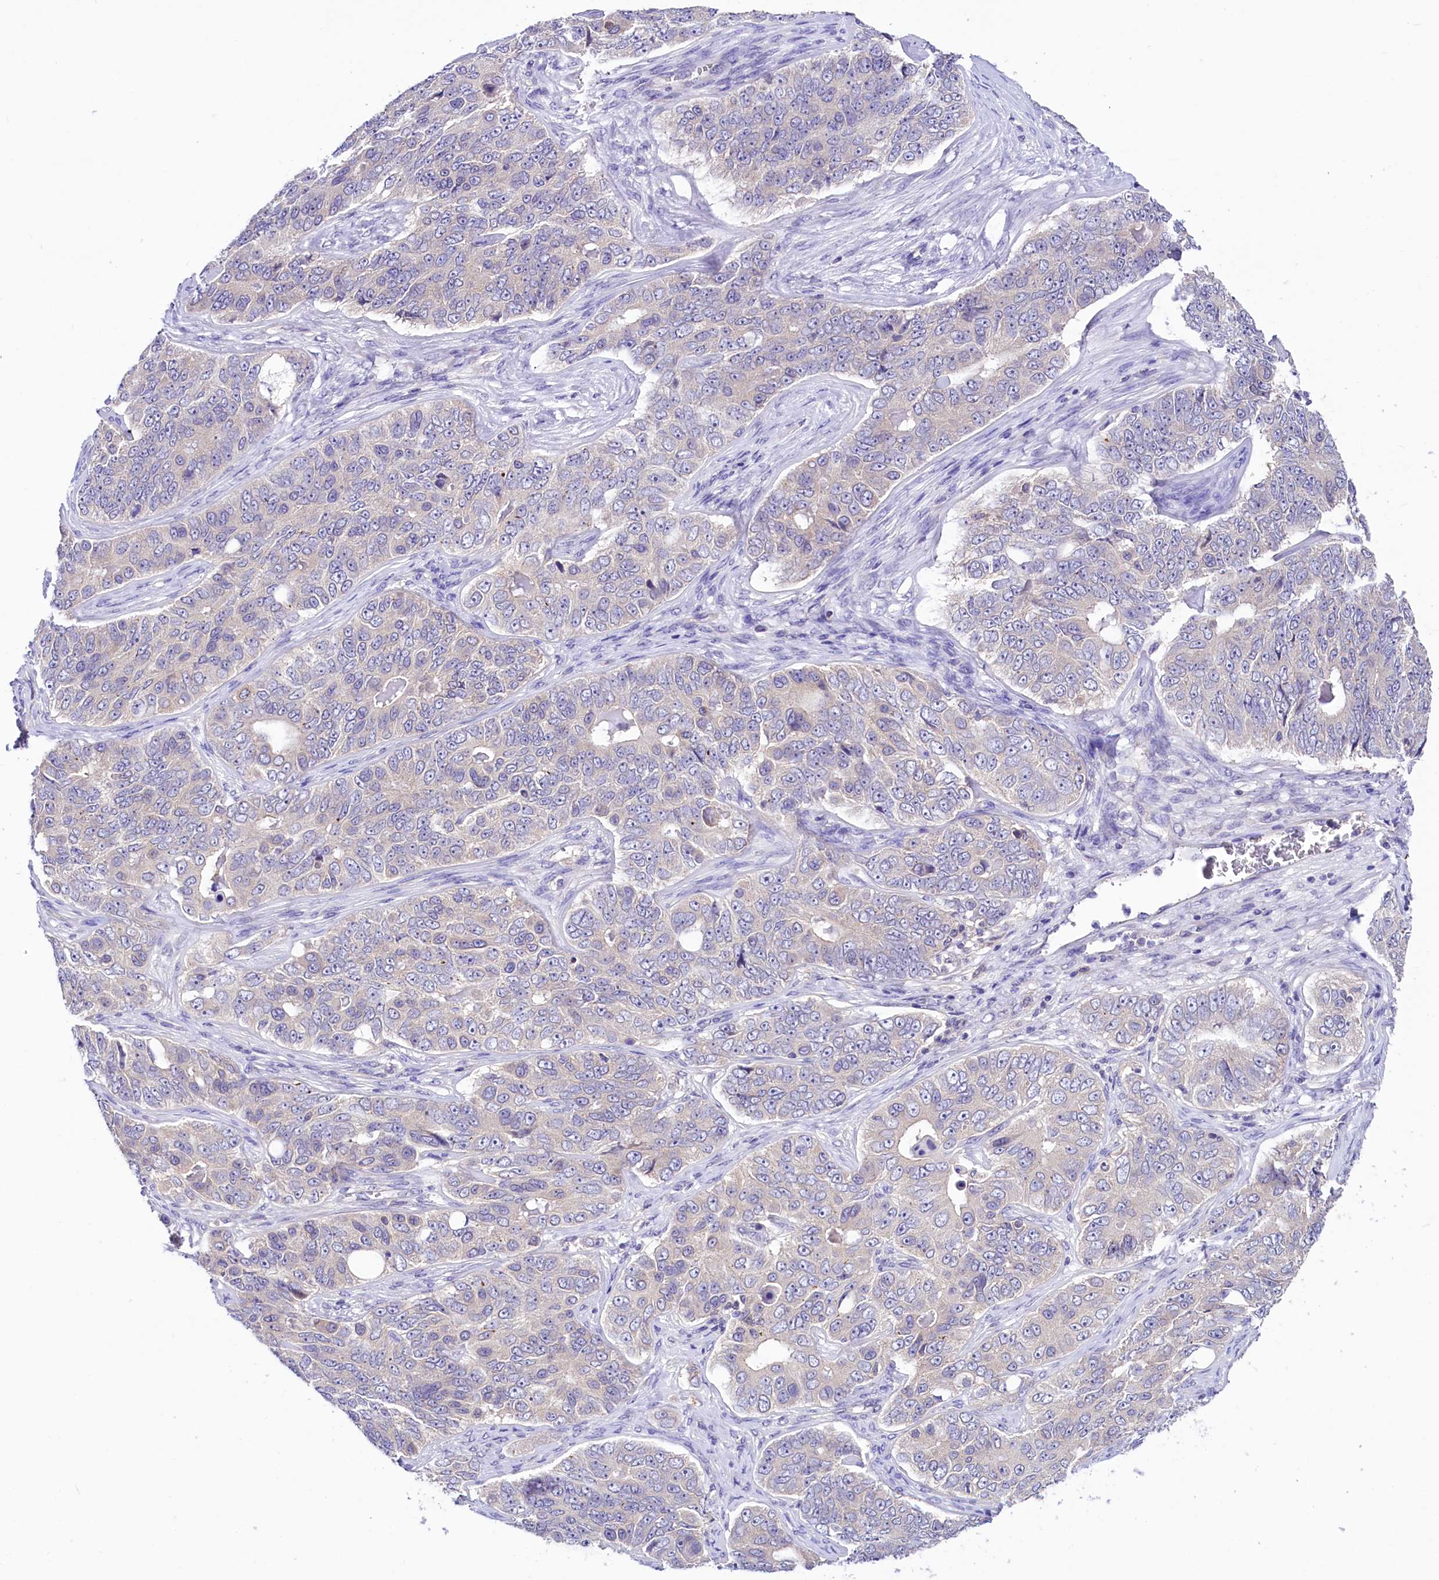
{"staining": {"intensity": "negative", "quantity": "none", "location": "none"}, "tissue": "ovarian cancer", "cell_type": "Tumor cells", "image_type": "cancer", "snomed": [{"axis": "morphology", "description": "Carcinoma, endometroid"}, {"axis": "topography", "description": "Ovary"}], "caption": "This is an IHC image of human ovarian cancer (endometroid carcinoma). There is no positivity in tumor cells.", "gene": "ABHD5", "patient": {"sex": "female", "age": 51}}